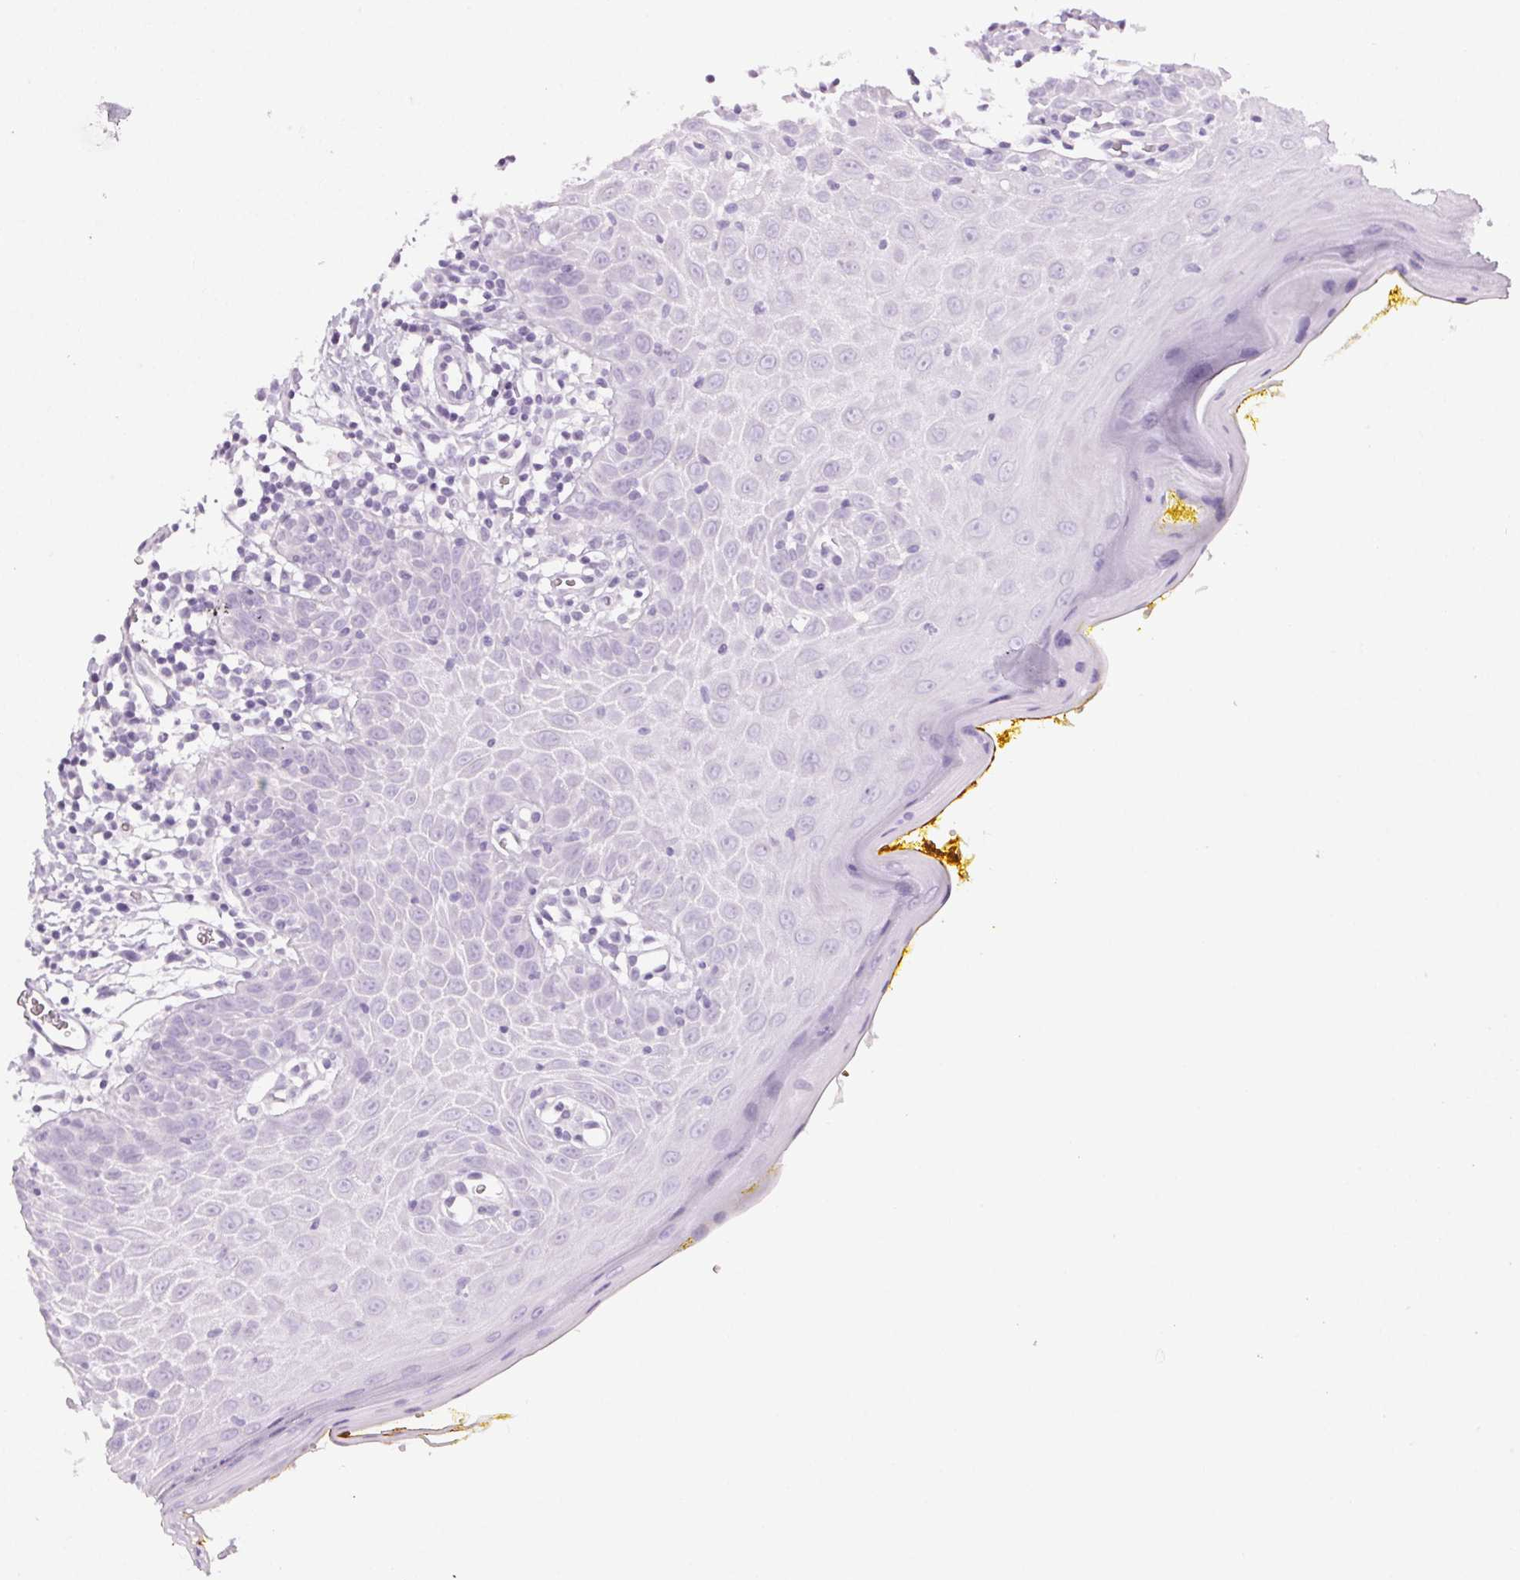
{"staining": {"intensity": "negative", "quantity": "none", "location": "none"}, "tissue": "oral mucosa", "cell_type": "Squamous epithelial cells", "image_type": "normal", "snomed": [{"axis": "morphology", "description": "Normal tissue, NOS"}, {"axis": "topography", "description": "Oral tissue"}, {"axis": "topography", "description": "Tounge, NOS"}], "caption": "High power microscopy micrograph of an immunohistochemistry (IHC) photomicrograph of benign oral mucosa, revealing no significant positivity in squamous epithelial cells.", "gene": "LRP2", "patient": {"sex": "female", "age": 58}}